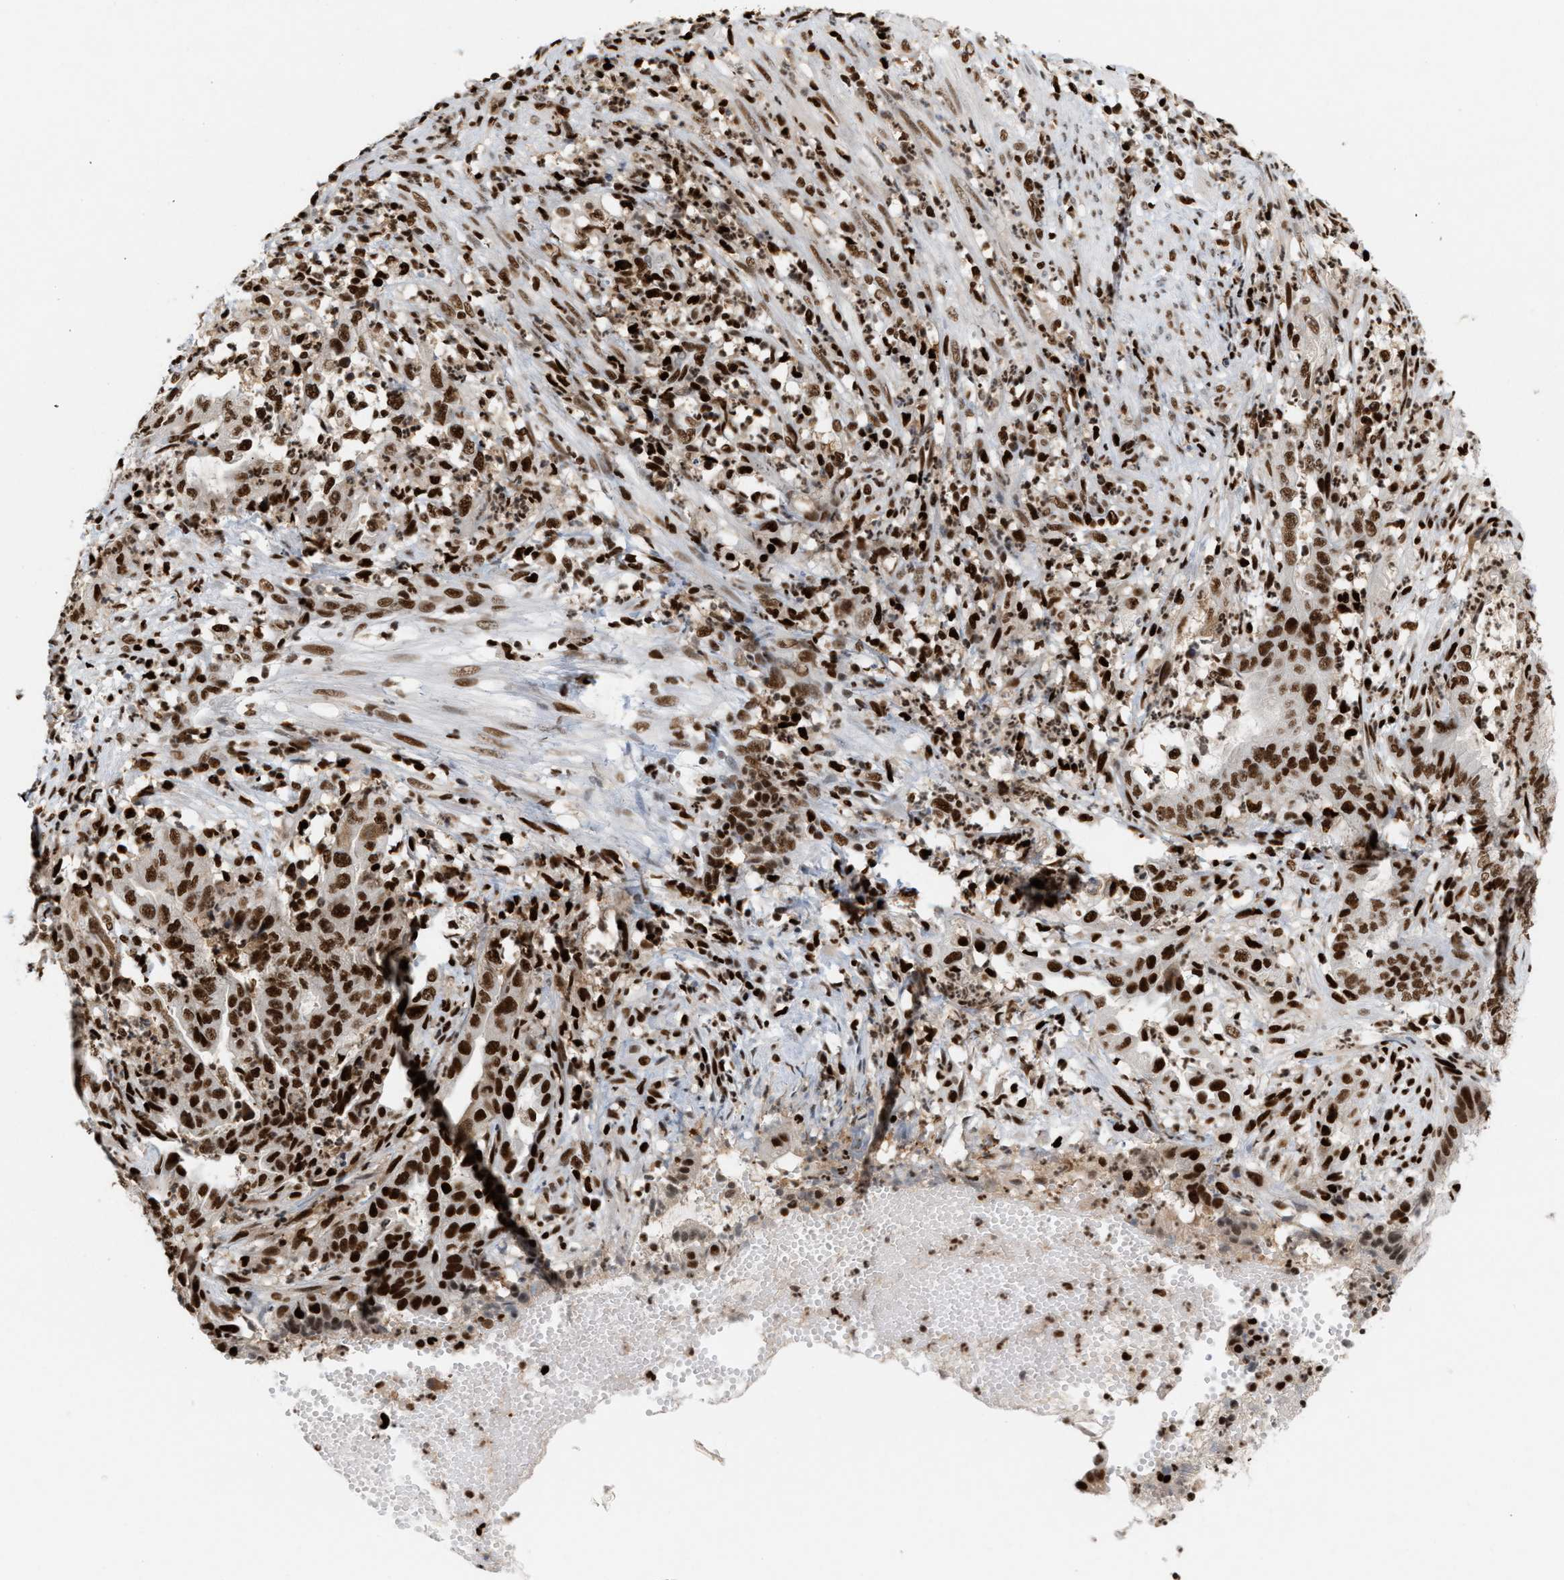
{"staining": {"intensity": "strong", "quantity": ">75%", "location": "nuclear"}, "tissue": "endometrial cancer", "cell_type": "Tumor cells", "image_type": "cancer", "snomed": [{"axis": "morphology", "description": "Adenocarcinoma, NOS"}, {"axis": "topography", "description": "Endometrium"}], "caption": "DAB (3,3'-diaminobenzidine) immunohistochemical staining of human endometrial cancer (adenocarcinoma) shows strong nuclear protein expression in approximately >75% of tumor cells. (brown staining indicates protein expression, while blue staining denotes nuclei).", "gene": "RNASEK-C17orf49", "patient": {"sex": "female", "age": 51}}